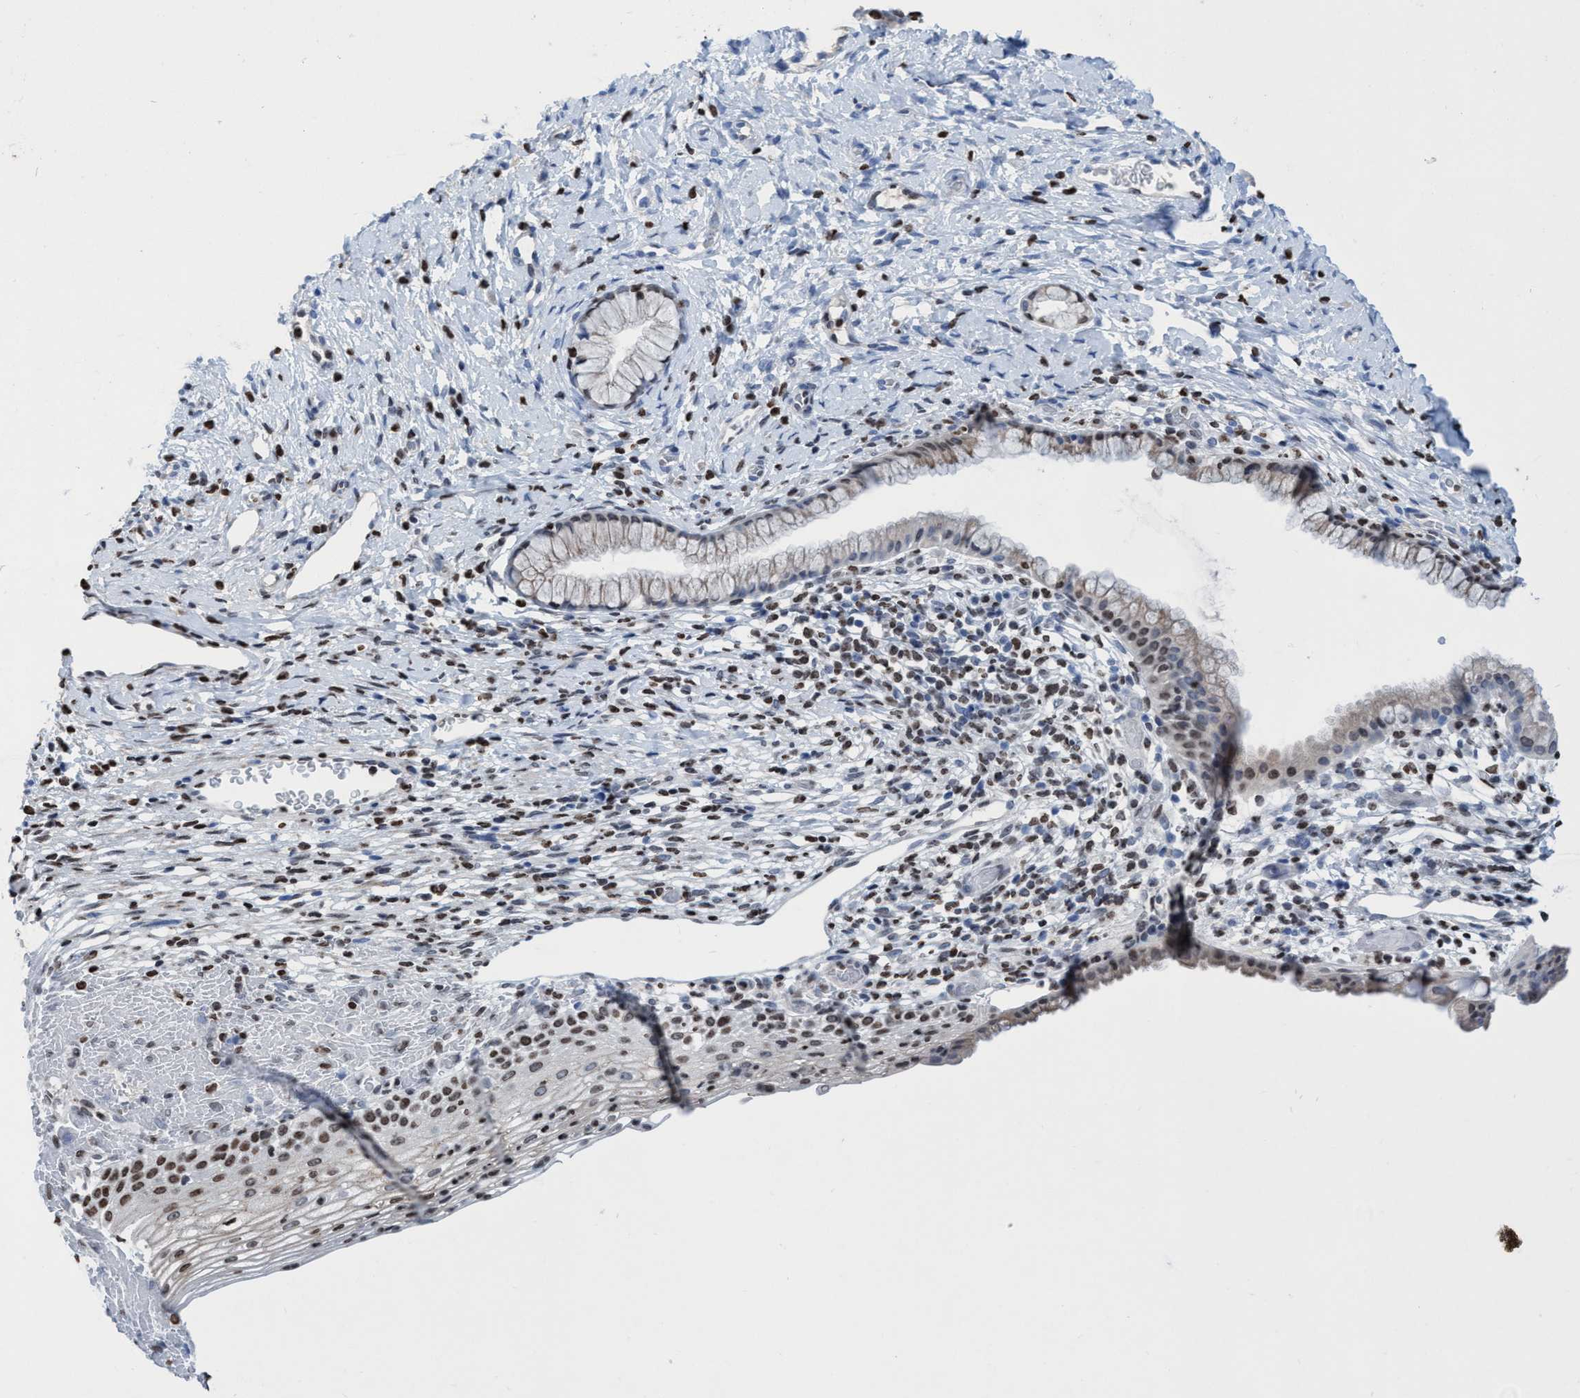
{"staining": {"intensity": "weak", "quantity": "25%-75%", "location": "cytoplasmic/membranous,nuclear"}, "tissue": "cervix", "cell_type": "Glandular cells", "image_type": "normal", "snomed": [{"axis": "morphology", "description": "Normal tissue, NOS"}, {"axis": "topography", "description": "Cervix"}], "caption": "A low amount of weak cytoplasmic/membranous,nuclear staining is present in about 25%-75% of glandular cells in normal cervix.", "gene": "CBX2", "patient": {"sex": "female", "age": 72}}